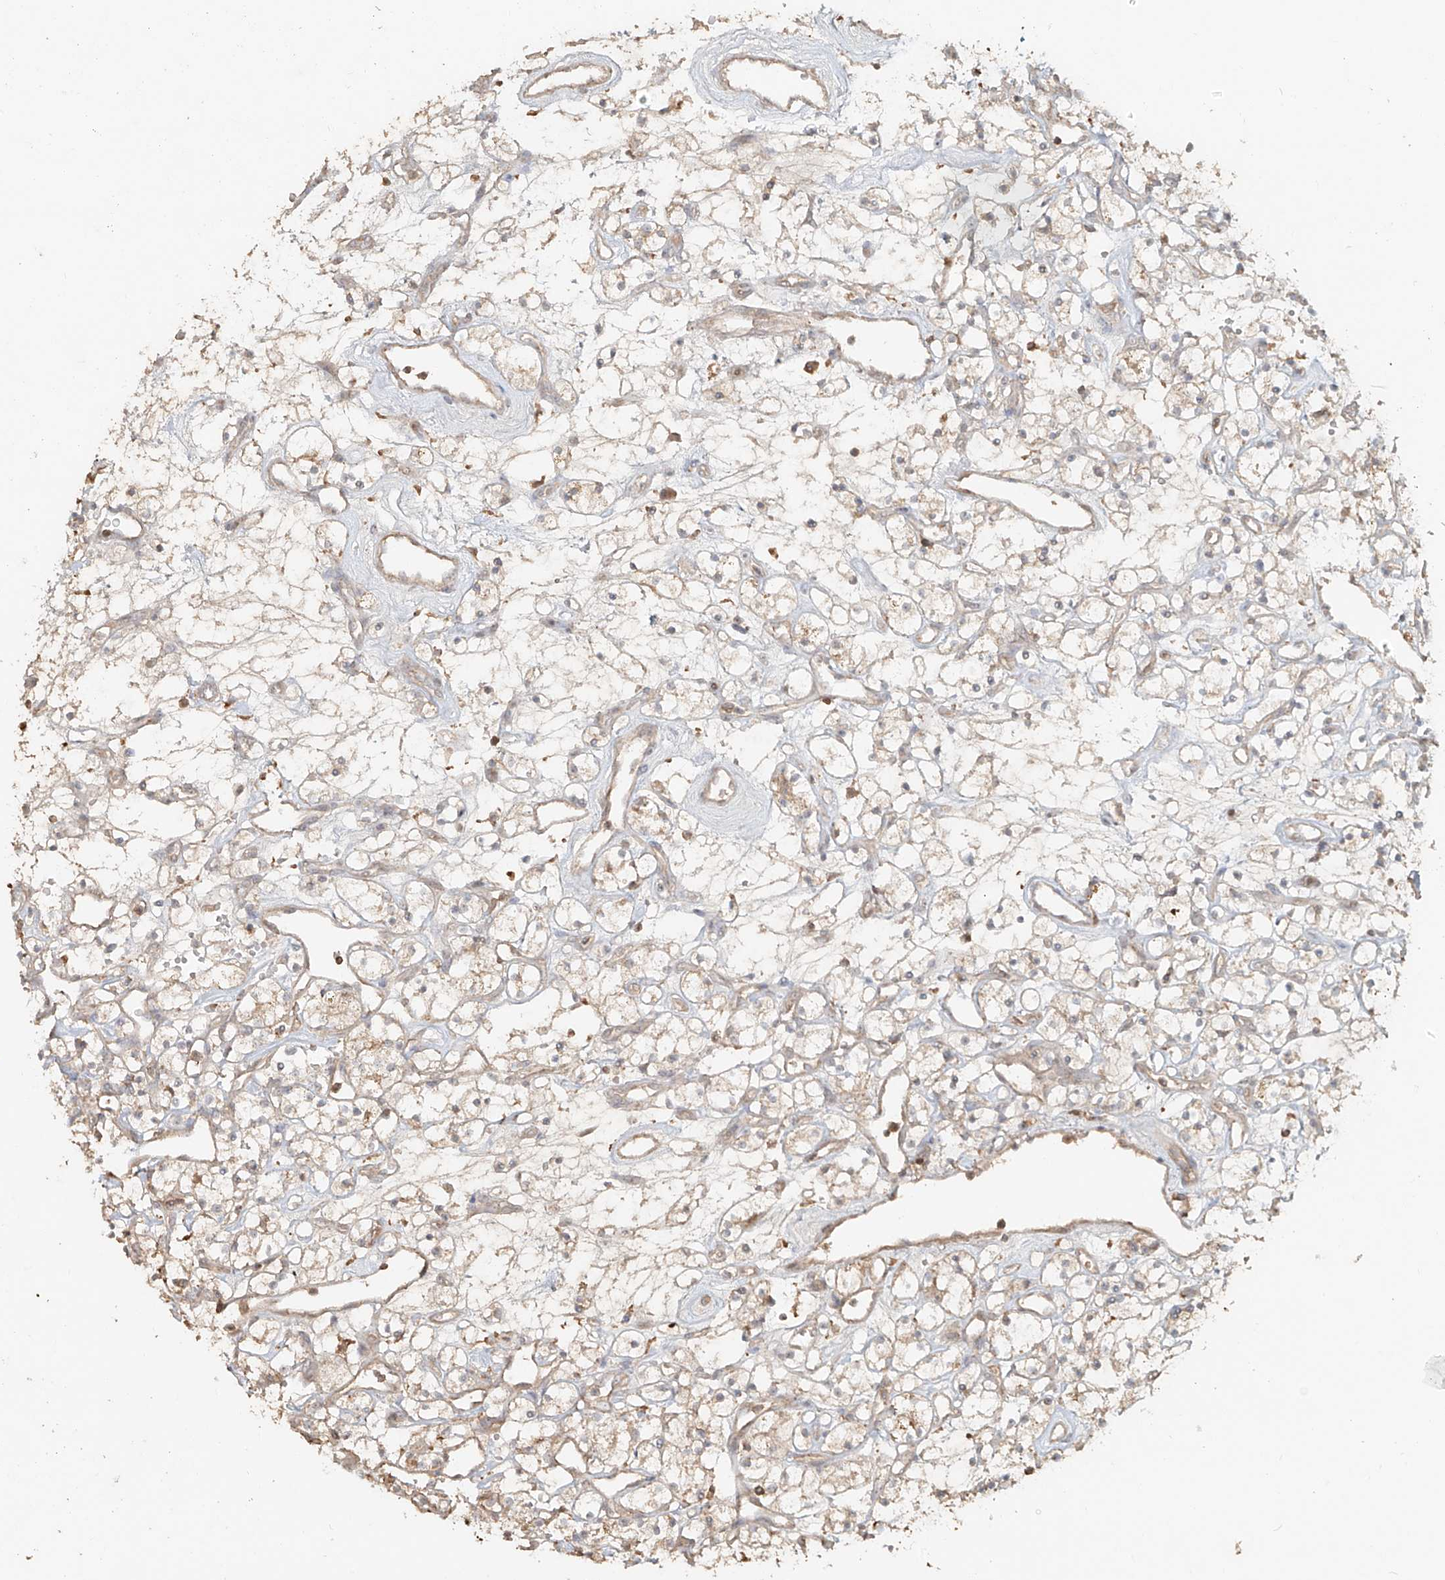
{"staining": {"intensity": "weak", "quantity": "<25%", "location": "cytoplasmic/membranous"}, "tissue": "renal cancer", "cell_type": "Tumor cells", "image_type": "cancer", "snomed": [{"axis": "morphology", "description": "Adenocarcinoma, NOS"}, {"axis": "topography", "description": "Kidney"}], "caption": "Tumor cells are negative for brown protein staining in renal cancer.", "gene": "NPHS1", "patient": {"sex": "female", "age": 60}}